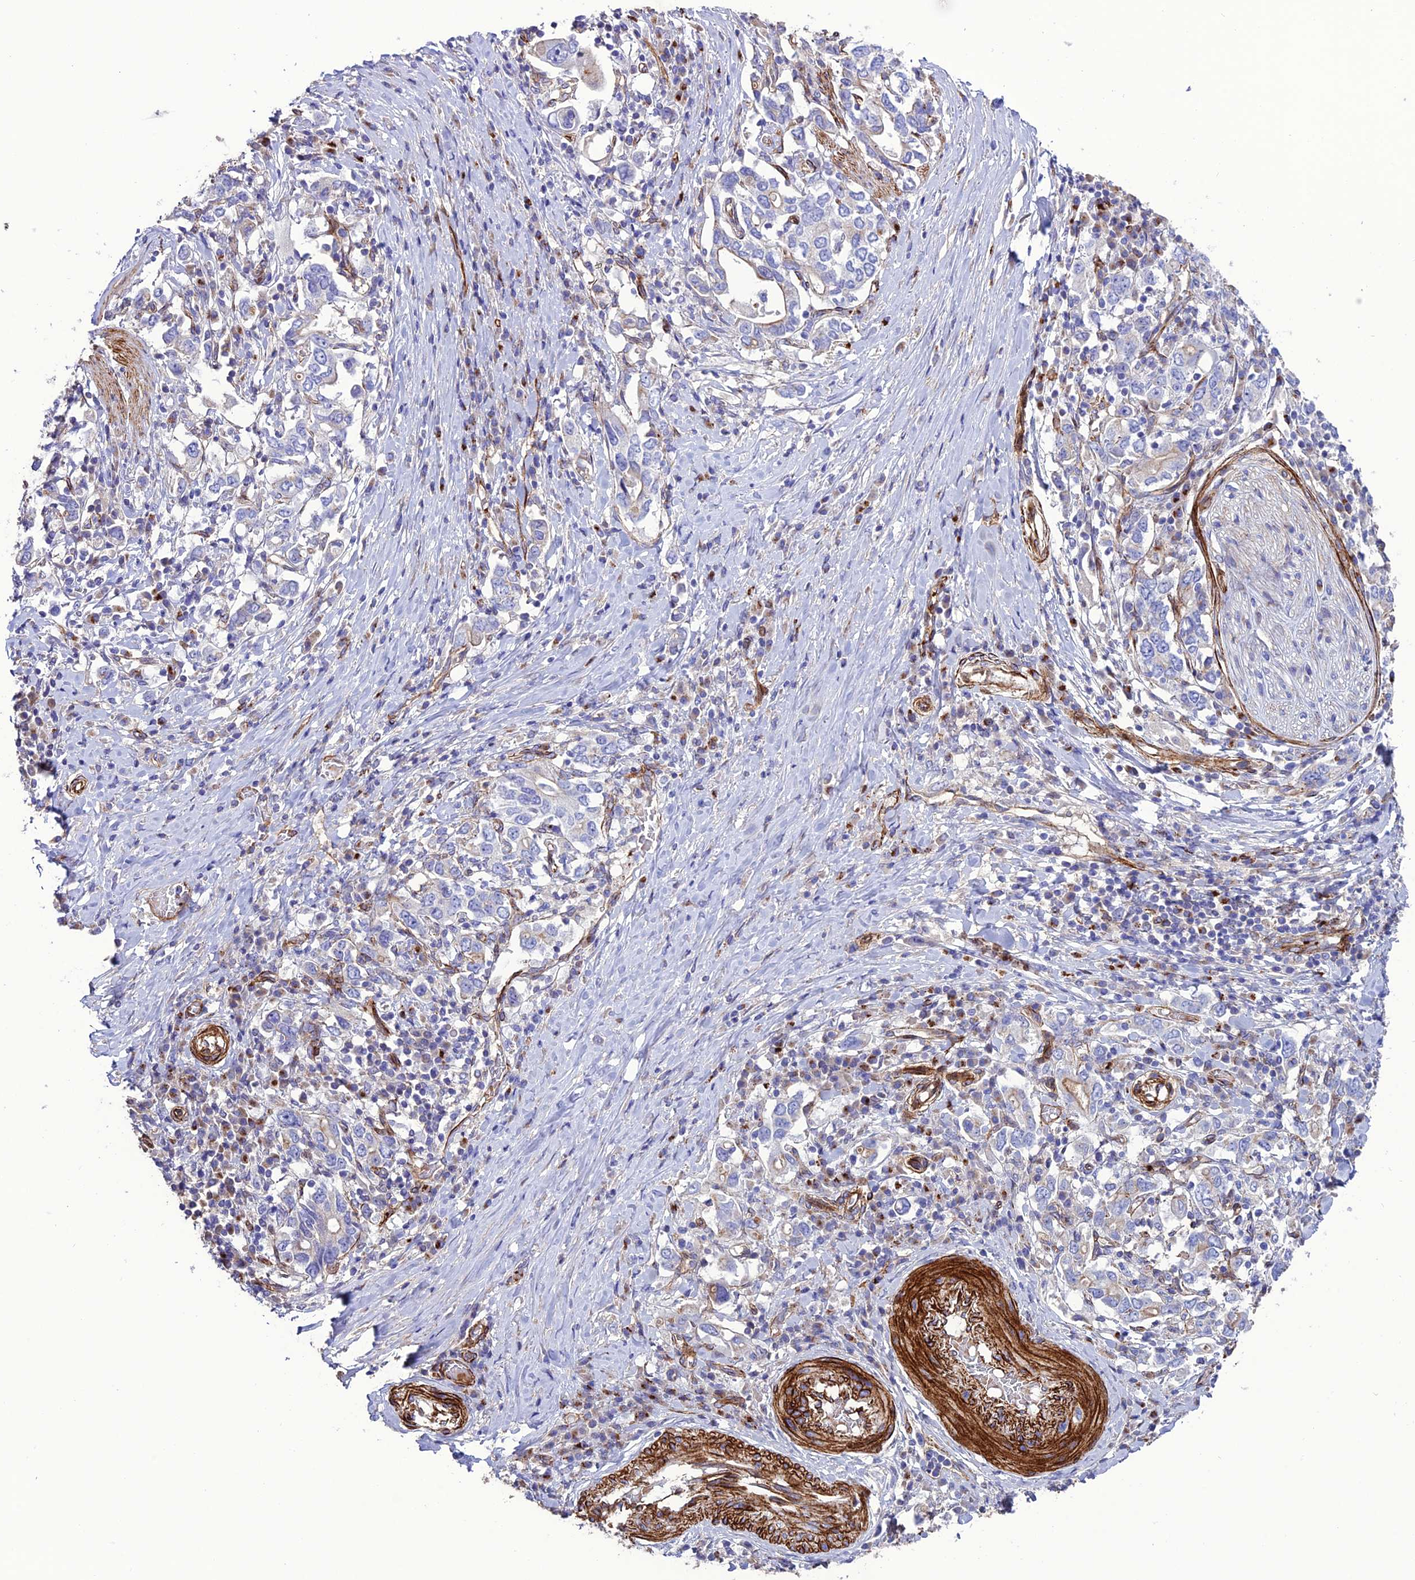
{"staining": {"intensity": "negative", "quantity": "none", "location": "none"}, "tissue": "stomach cancer", "cell_type": "Tumor cells", "image_type": "cancer", "snomed": [{"axis": "morphology", "description": "Adenocarcinoma, NOS"}, {"axis": "topography", "description": "Stomach, upper"}, {"axis": "topography", "description": "Stomach"}], "caption": "This micrograph is of stomach cancer stained with immunohistochemistry to label a protein in brown with the nuclei are counter-stained blue. There is no positivity in tumor cells.", "gene": "REX1BD", "patient": {"sex": "male", "age": 62}}